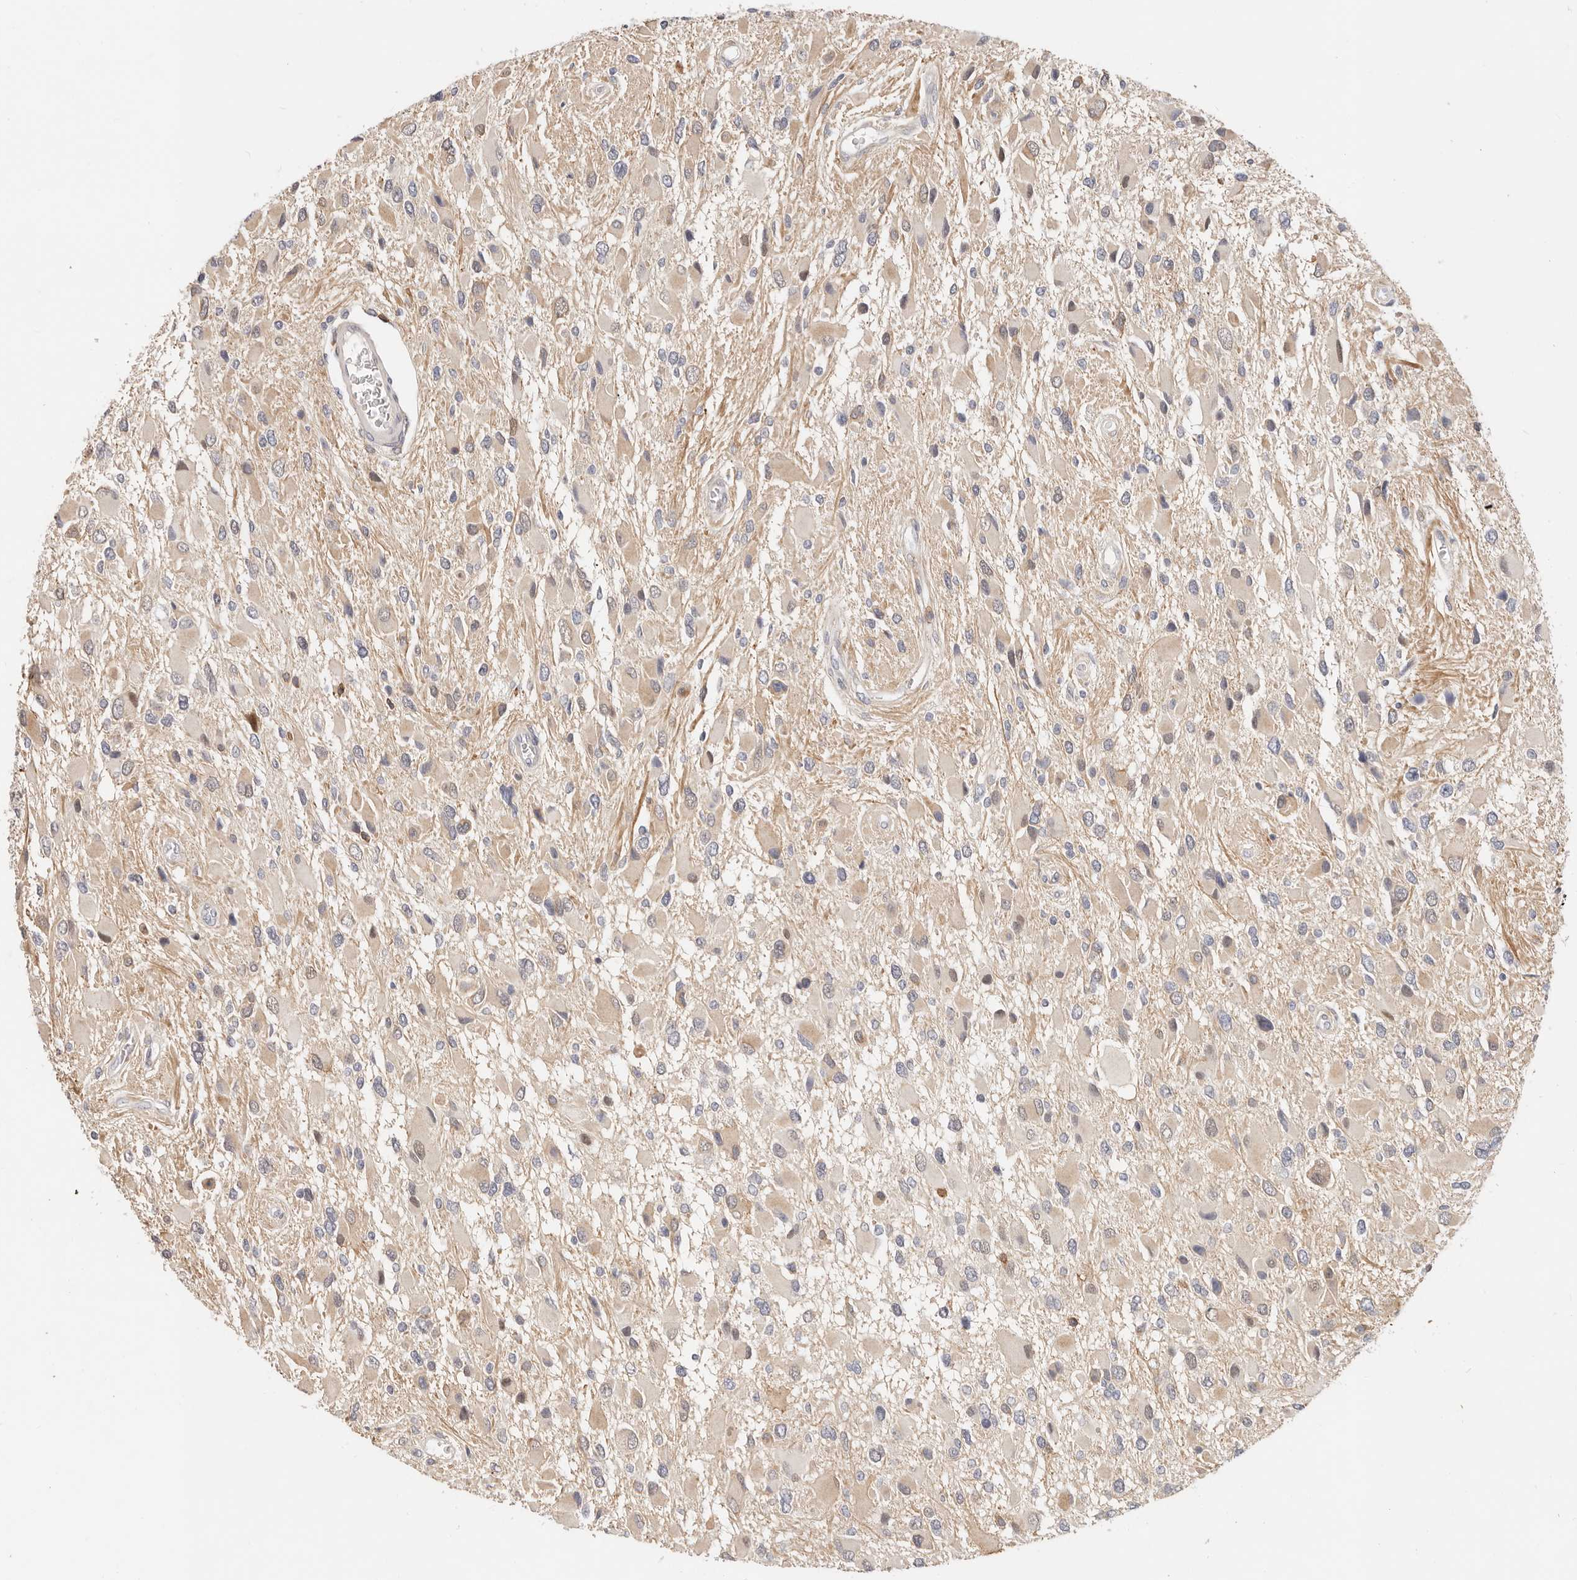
{"staining": {"intensity": "weak", "quantity": "25%-75%", "location": "cytoplasmic/membranous"}, "tissue": "glioma", "cell_type": "Tumor cells", "image_type": "cancer", "snomed": [{"axis": "morphology", "description": "Glioma, malignant, High grade"}, {"axis": "topography", "description": "Brain"}], "caption": "Weak cytoplasmic/membranous staining is seen in approximately 25%-75% of tumor cells in glioma.", "gene": "TMEM63B", "patient": {"sex": "male", "age": 53}}